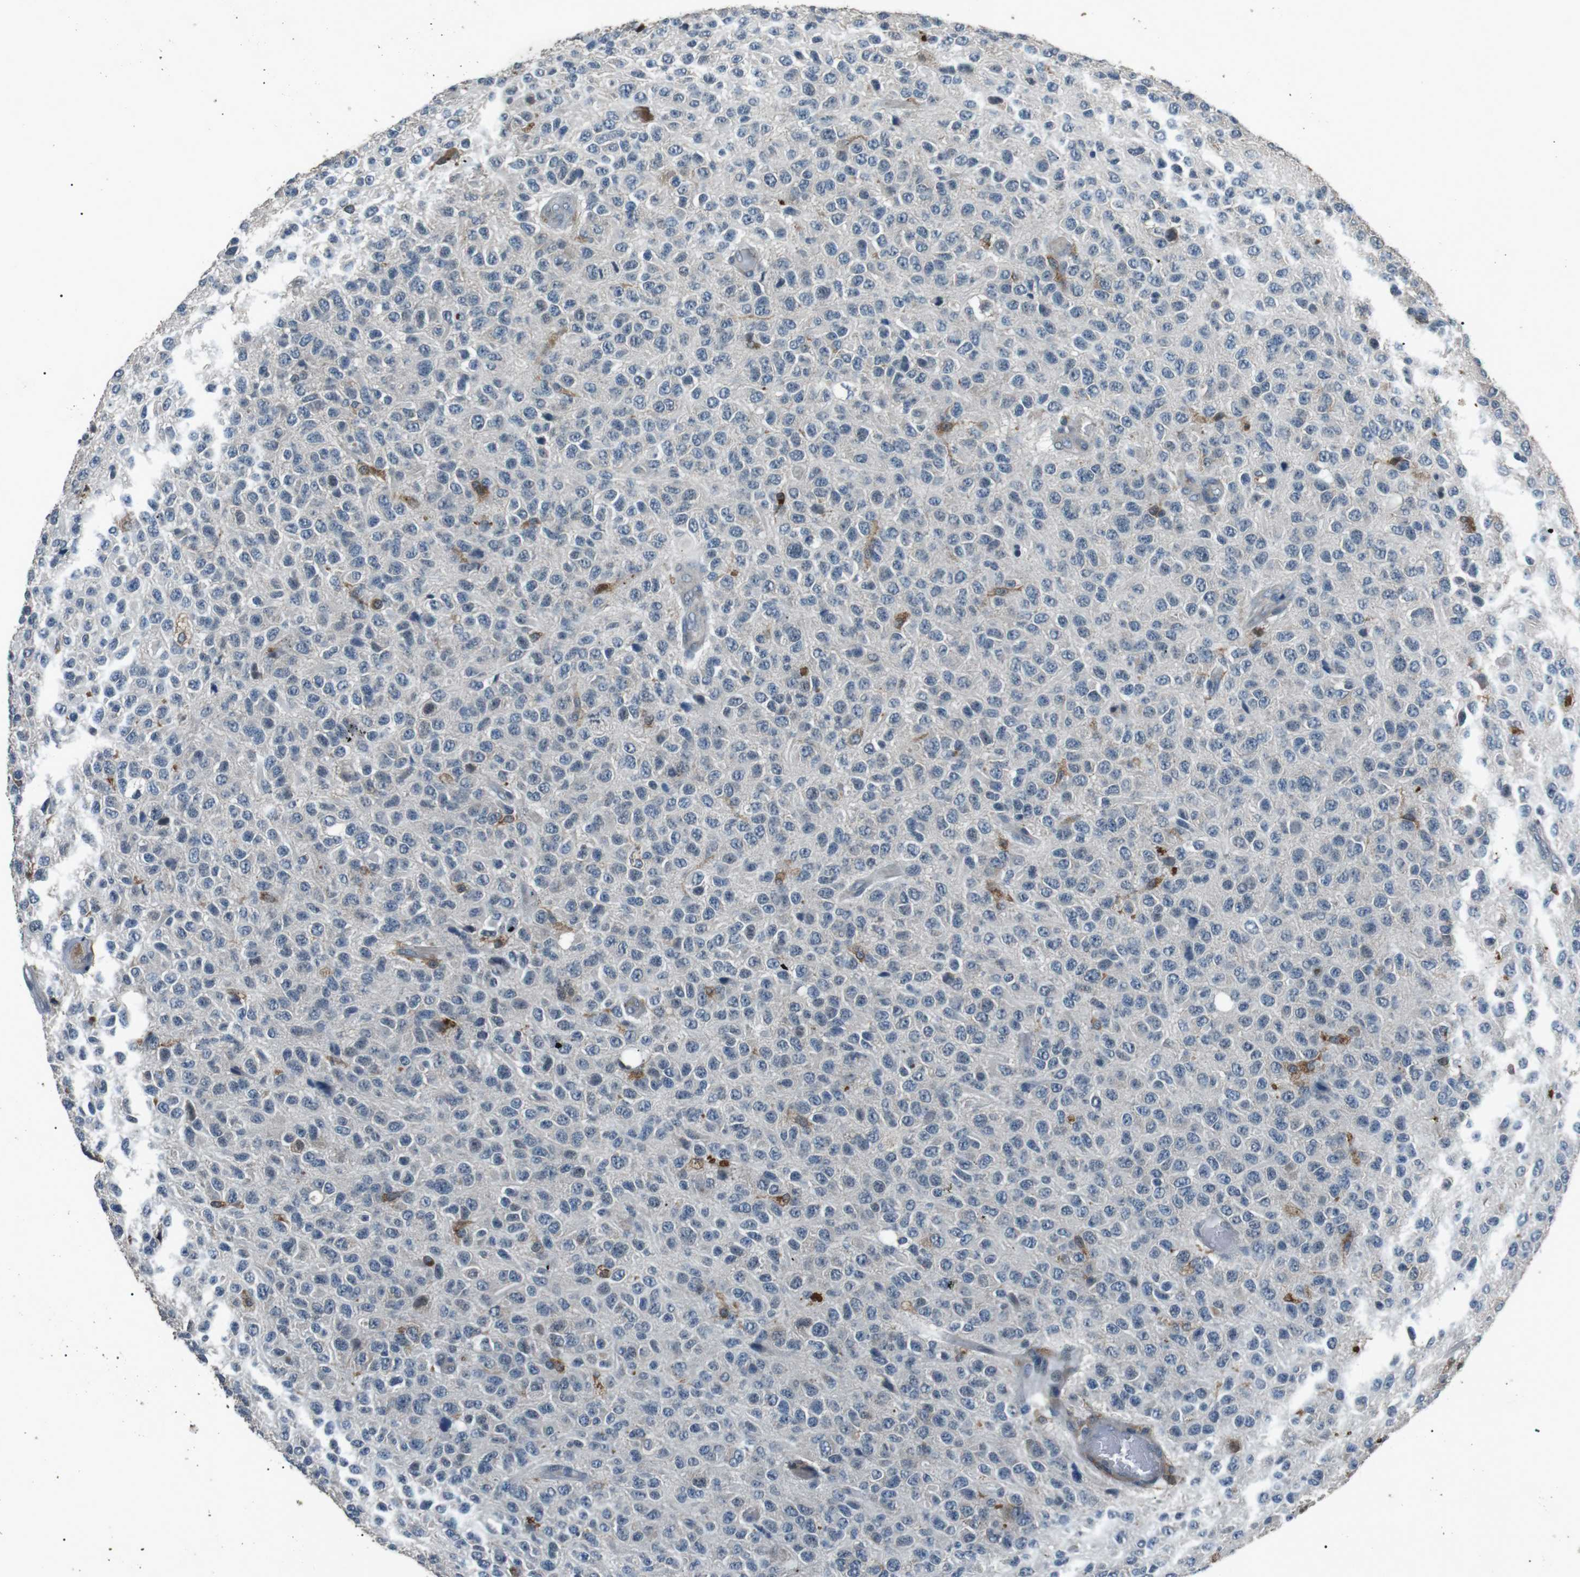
{"staining": {"intensity": "moderate", "quantity": "<25%", "location": "cytoplasmic/membranous"}, "tissue": "glioma", "cell_type": "Tumor cells", "image_type": "cancer", "snomed": [{"axis": "morphology", "description": "Glioma, malignant, High grade"}, {"axis": "topography", "description": "pancreas cauda"}], "caption": "DAB immunohistochemical staining of glioma demonstrates moderate cytoplasmic/membranous protein positivity in about <25% of tumor cells. The protein is stained brown, and the nuclei are stained in blue (DAB IHC with brightfield microscopy, high magnification).", "gene": "NEK7", "patient": {"sex": "male", "age": 60}}